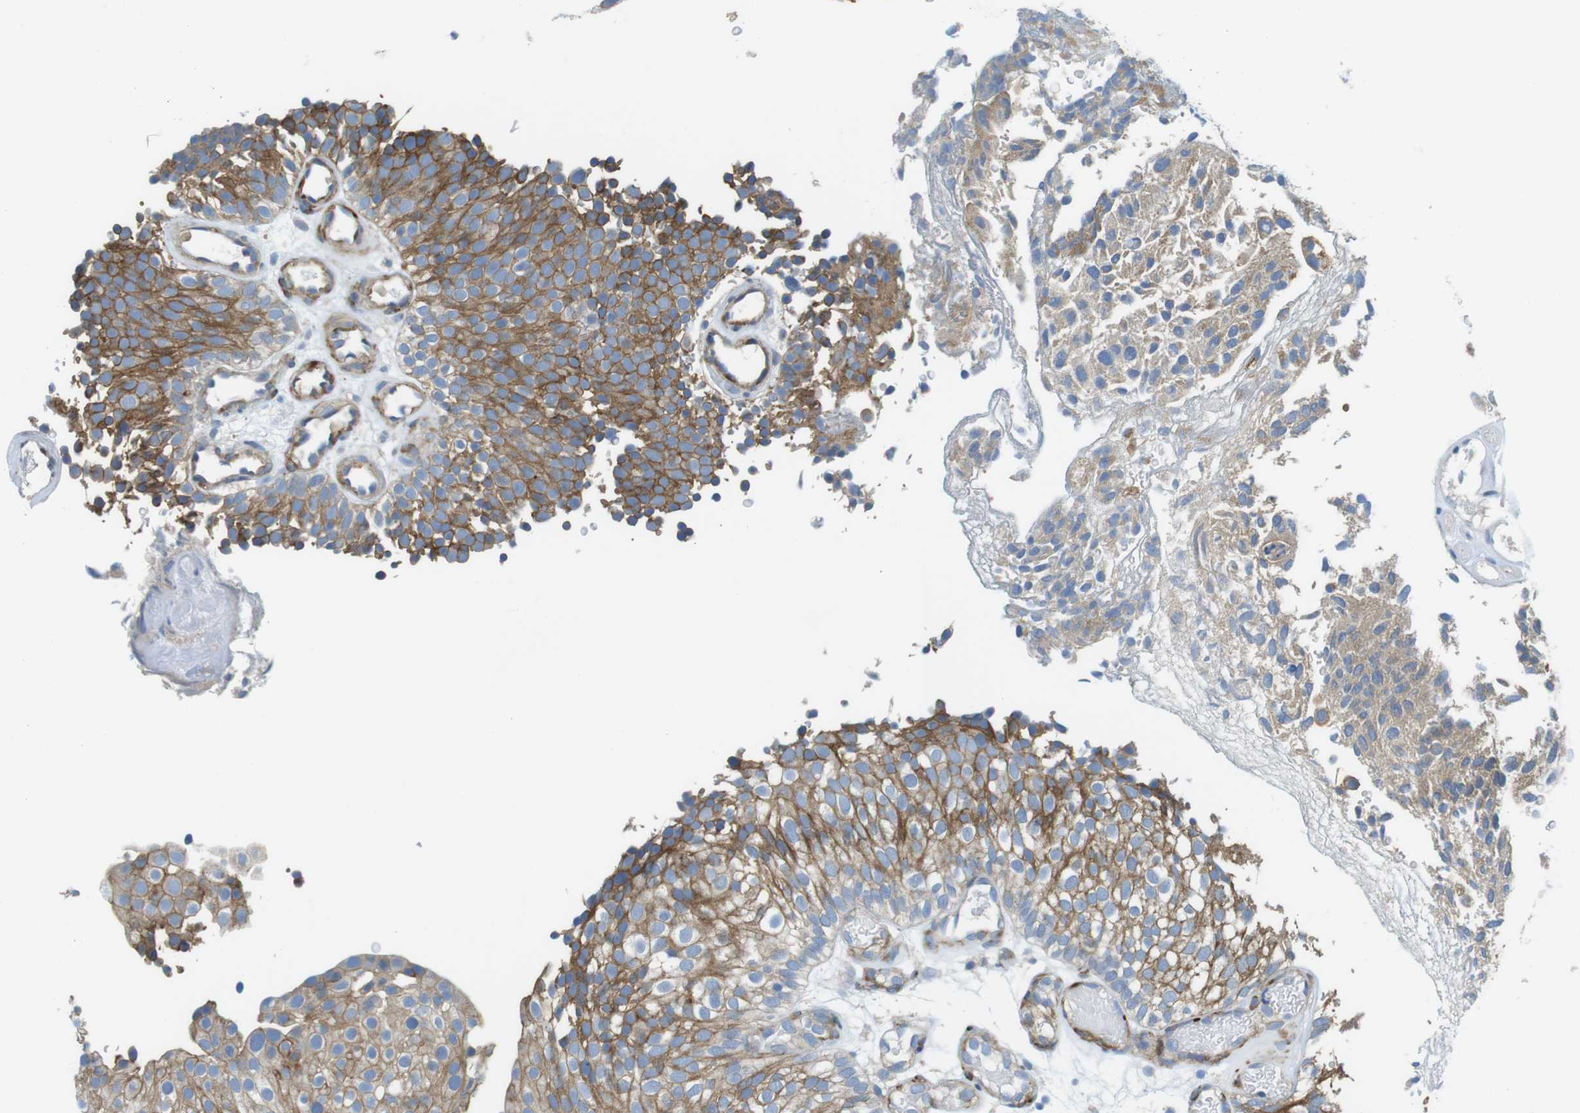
{"staining": {"intensity": "moderate", "quantity": ">75%", "location": "cytoplasmic/membranous"}, "tissue": "urothelial cancer", "cell_type": "Tumor cells", "image_type": "cancer", "snomed": [{"axis": "morphology", "description": "Urothelial carcinoma, Low grade"}, {"axis": "topography", "description": "Urinary bladder"}], "caption": "High-magnification brightfield microscopy of low-grade urothelial carcinoma stained with DAB (brown) and counterstained with hematoxylin (blue). tumor cells exhibit moderate cytoplasmic/membranous expression is present in about>75% of cells.", "gene": "EMP2", "patient": {"sex": "male", "age": 78}}